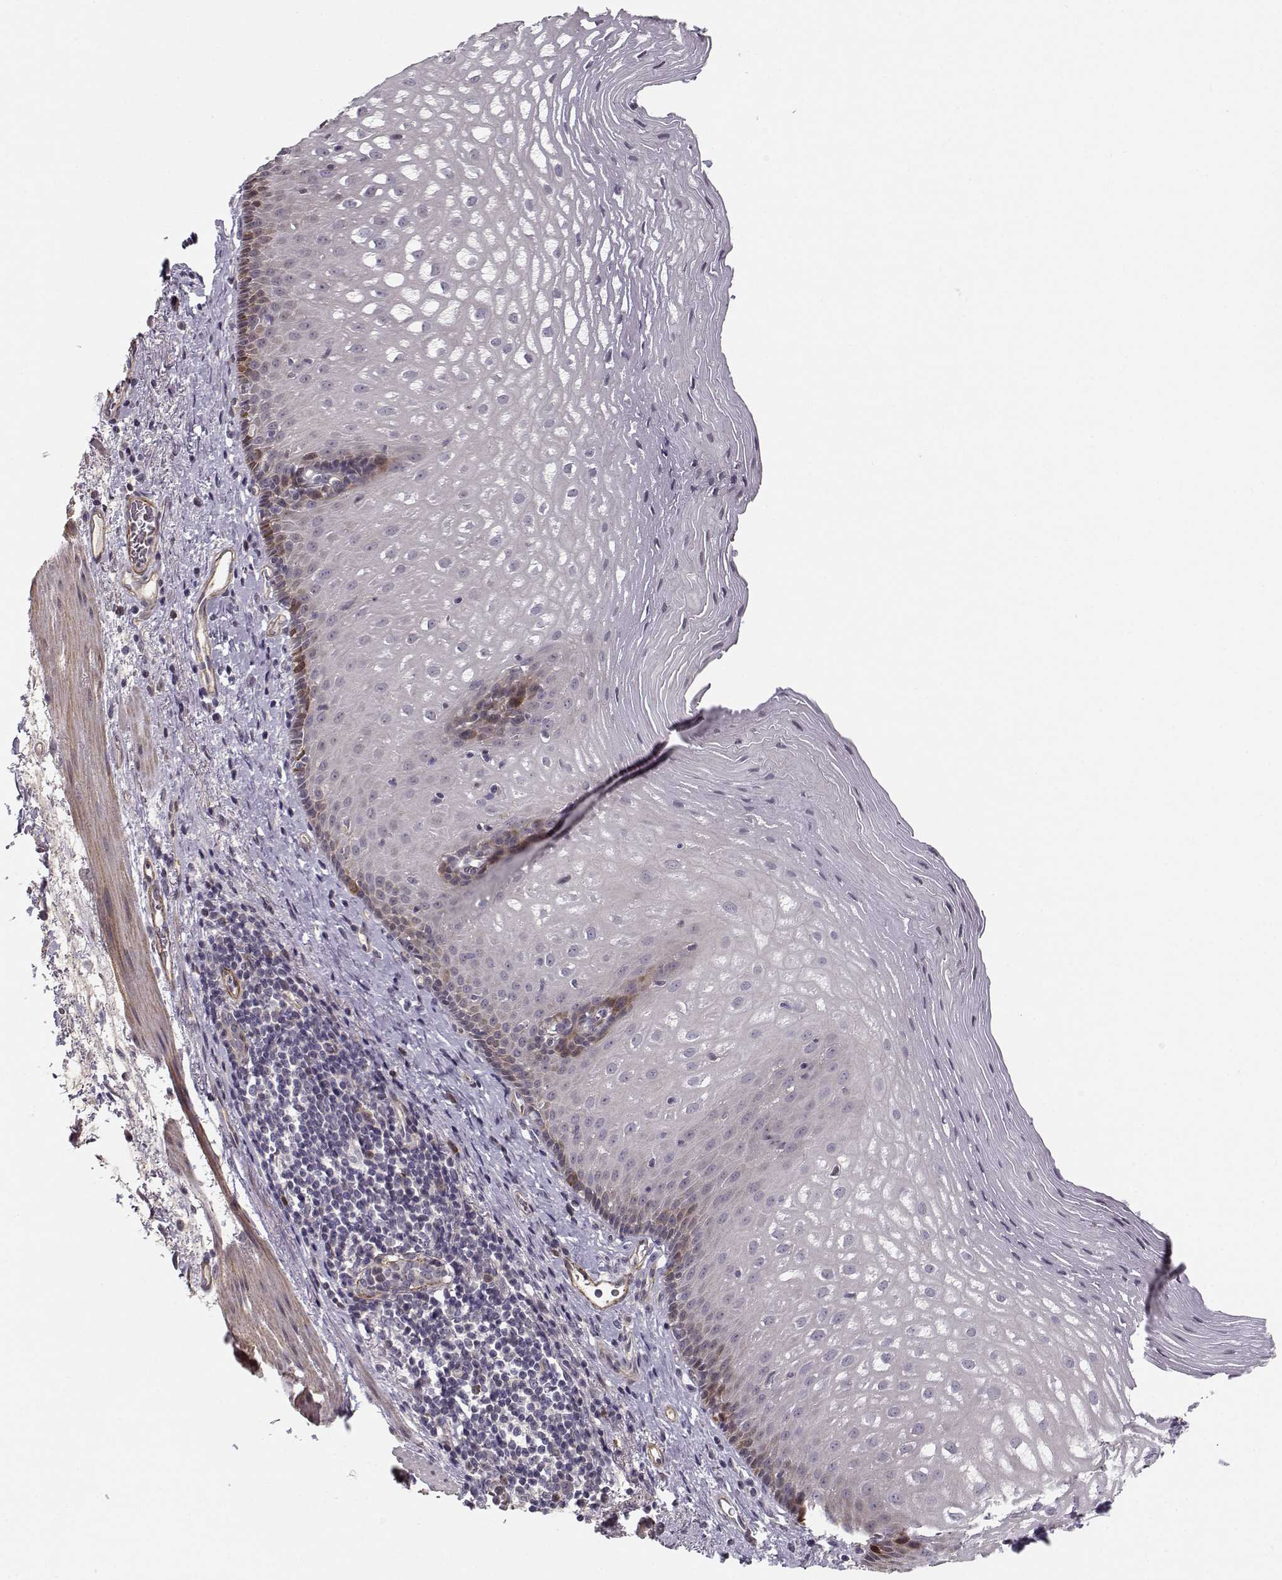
{"staining": {"intensity": "moderate", "quantity": "<25%", "location": "cytoplasmic/membranous"}, "tissue": "esophagus", "cell_type": "Squamous epithelial cells", "image_type": "normal", "snomed": [{"axis": "morphology", "description": "Normal tissue, NOS"}, {"axis": "topography", "description": "Esophagus"}], "caption": "This micrograph demonstrates immunohistochemistry staining of unremarkable human esophagus, with low moderate cytoplasmic/membranous positivity in about <25% of squamous epithelial cells.", "gene": "RGS9BP", "patient": {"sex": "male", "age": 76}}